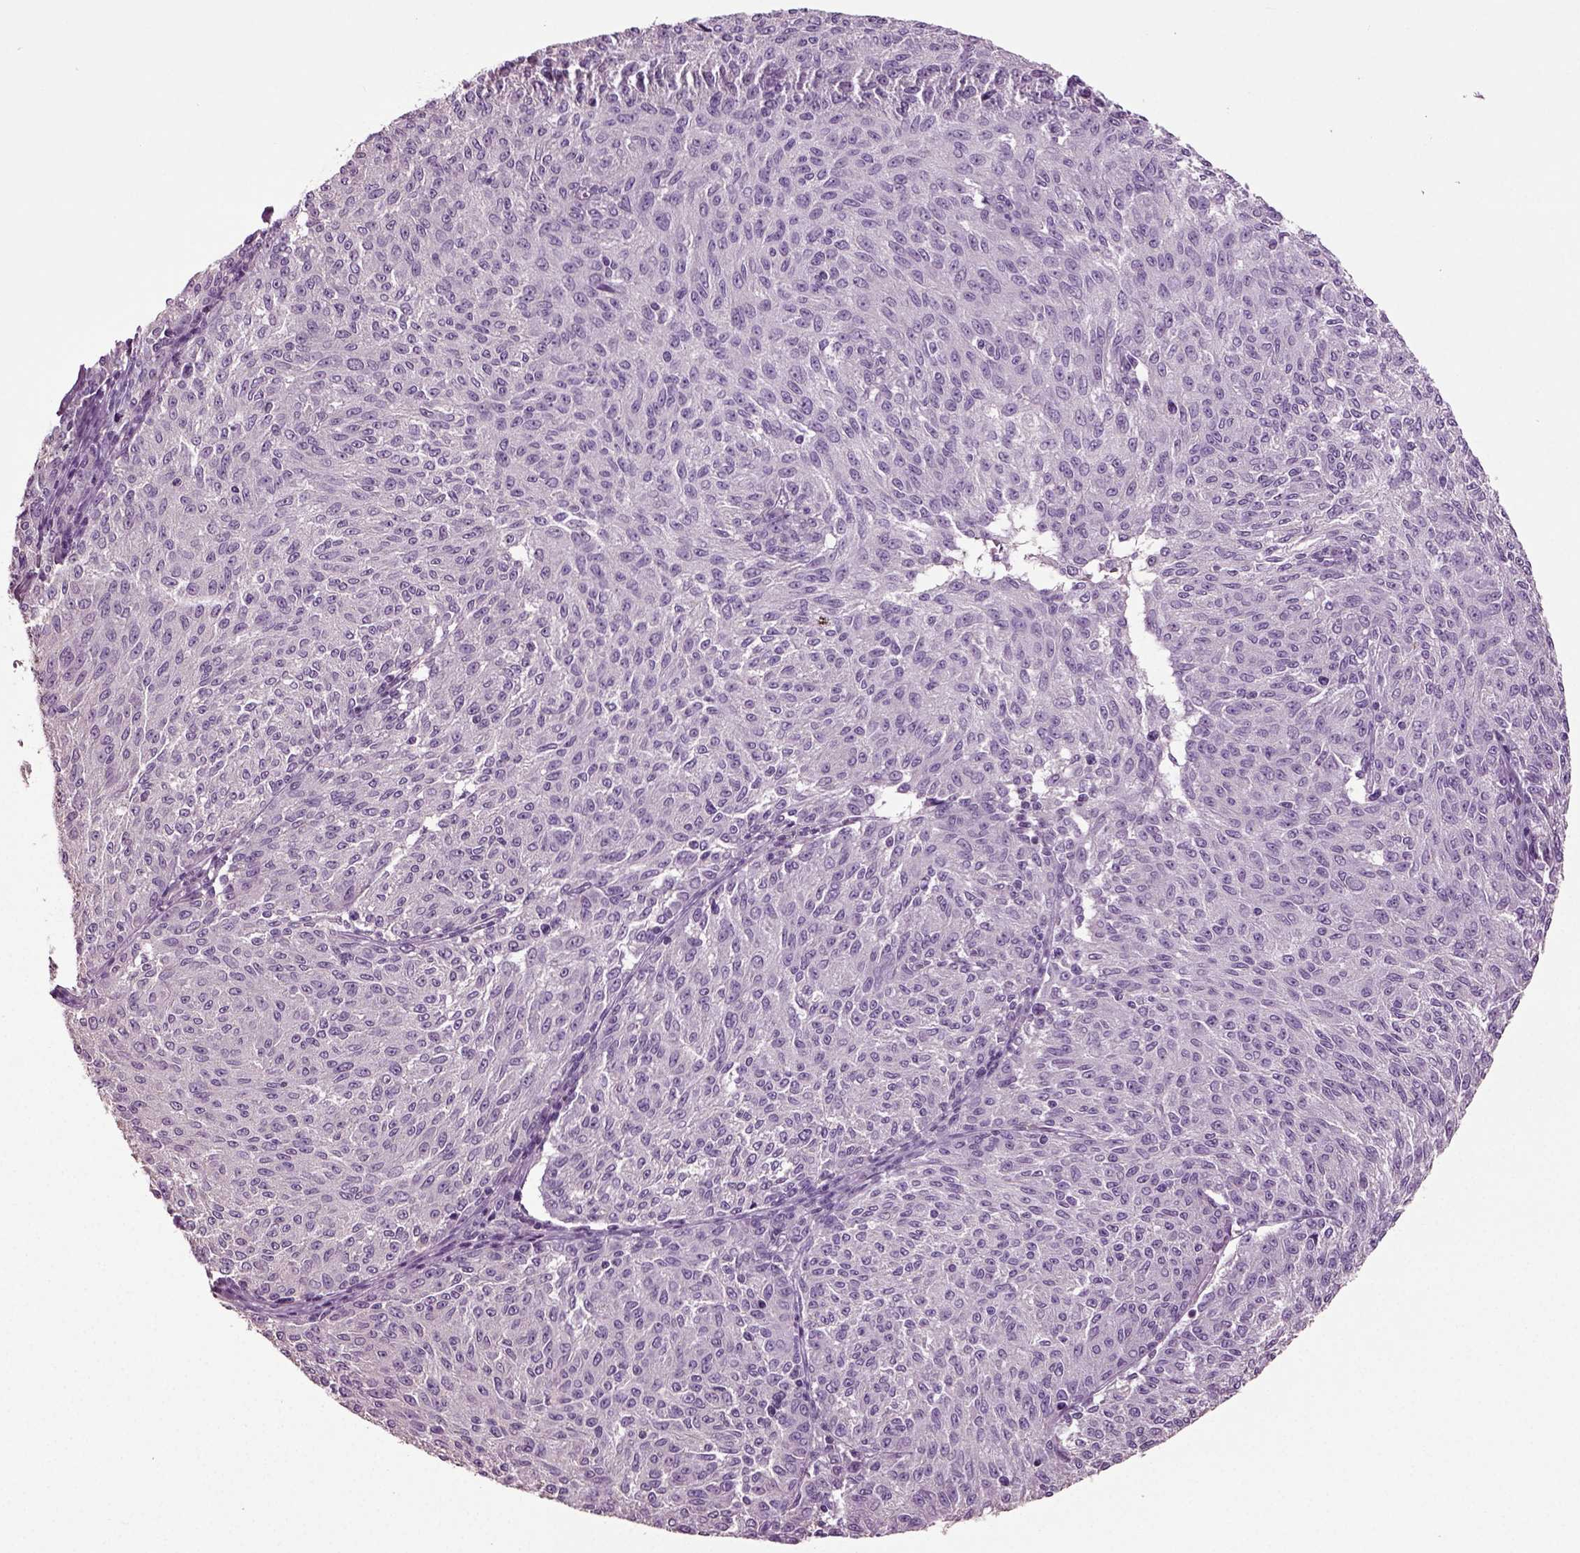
{"staining": {"intensity": "negative", "quantity": "none", "location": "none"}, "tissue": "melanoma", "cell_type": "Tumor cells", "image_type": "cancer", "snomed": [{"axis": "morphology", "description": "Malignant melanoma, NOS"}, {"axis": "topography", "description": "Skin"}], "caption": "A high-resolution histopathology image shows immunohistochemistry (IHC) staining of melanoma, which displays no significant expression in tumor cells.", "gene": "DEFB118", "patient": {"sex": "female", "age": 72}}